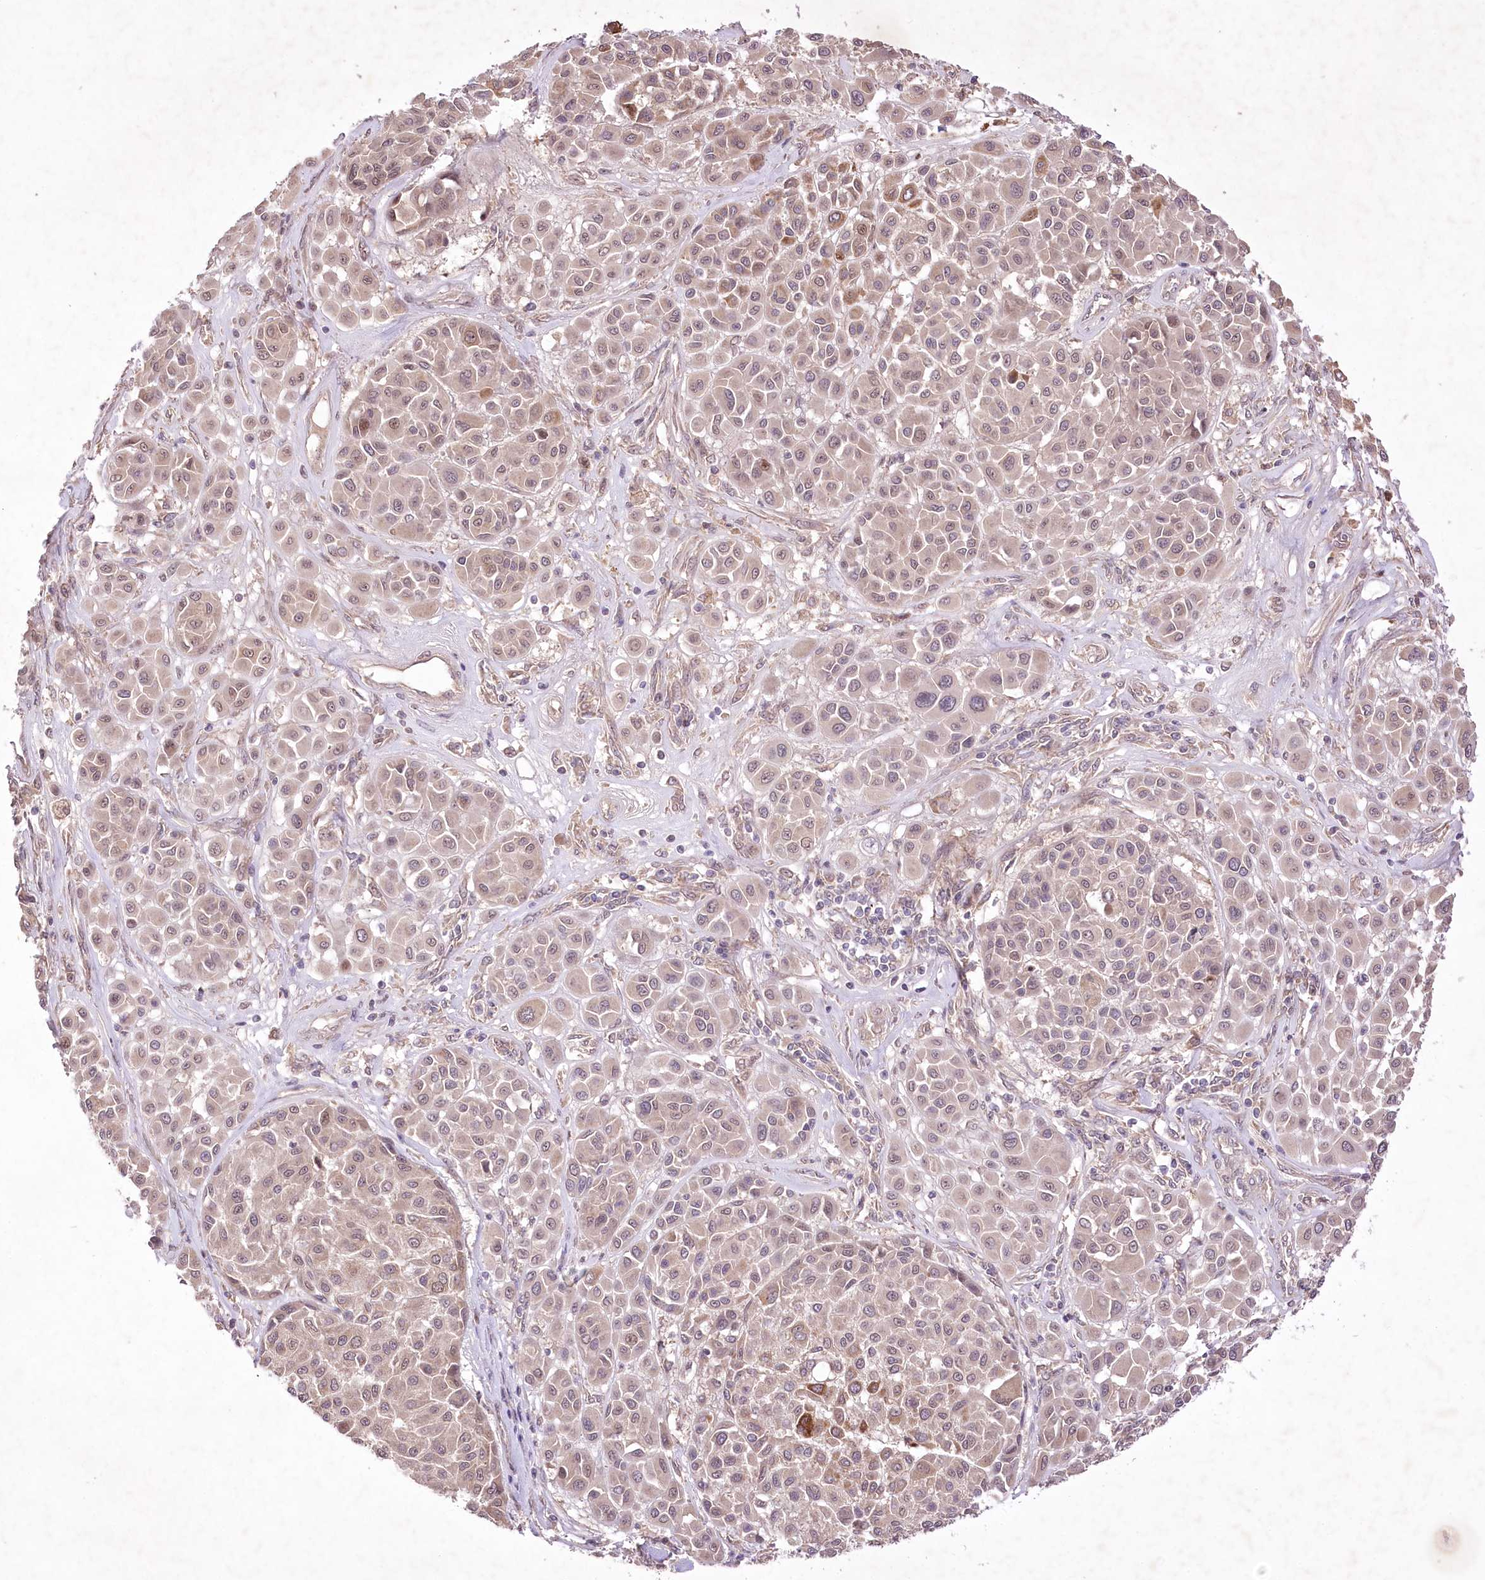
{"staining": {"intensity": "weak", "quantity": ">75%", "location": "cytoplasmic/membranous,nuclear"}, "tissue": "melanoma", "cell_type": "Tumor cells", "image_type": "cancer", "snomed": [{"axis": "morphology", "description": "Malignant melanoma, Metastatic site"}, {"axis": "topography", "description": "Soft tissue"}], "caption": "Melanoma stained with a protein marker demonstrates weak staining in tumor cells.", "gene": "HELT", "patient": {"sex": "male", "age": 41}}